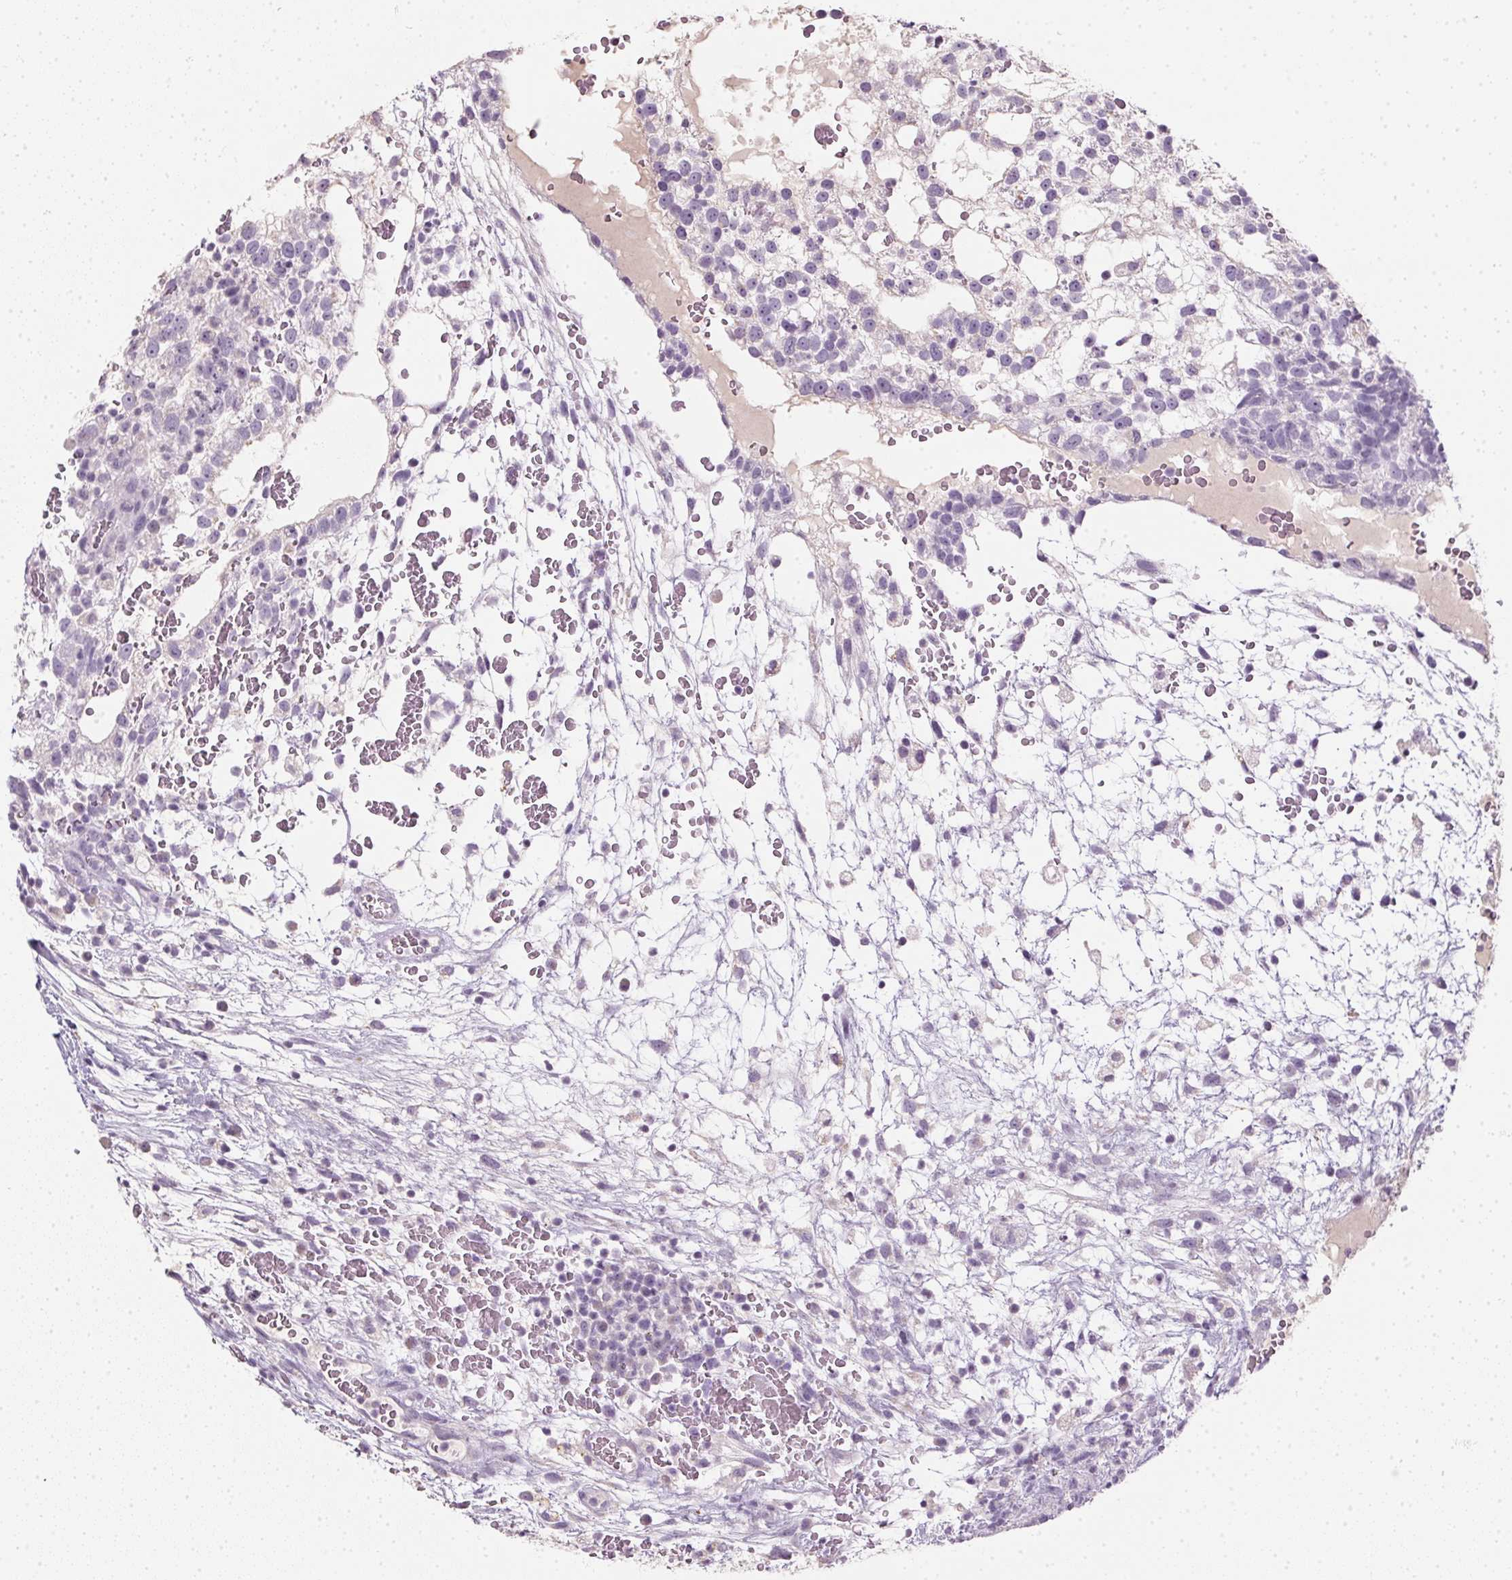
{"staining": {"intensity": "negative", "quantity": "none", "location": "none"}, "tissue": "testis cancer", "cell_type": "Tumor cells", "image_type": "cancer", "snomed": [{"axis": "morphology", "description": "Normal tissue, NOS"}, {"axis": "morphology", "description": "Carcinoma, Embryonal, NOS"}, {"axis": "topography", "description": "Testis"}], "caption": "The photomicrograph exhibits no staining of tumor cells in testis cancer. (Immunohistochemistry, brightfield microscopy, high magnification).", "gene": "TMEM72", "patient": {"sex": "male", "age": 32}}